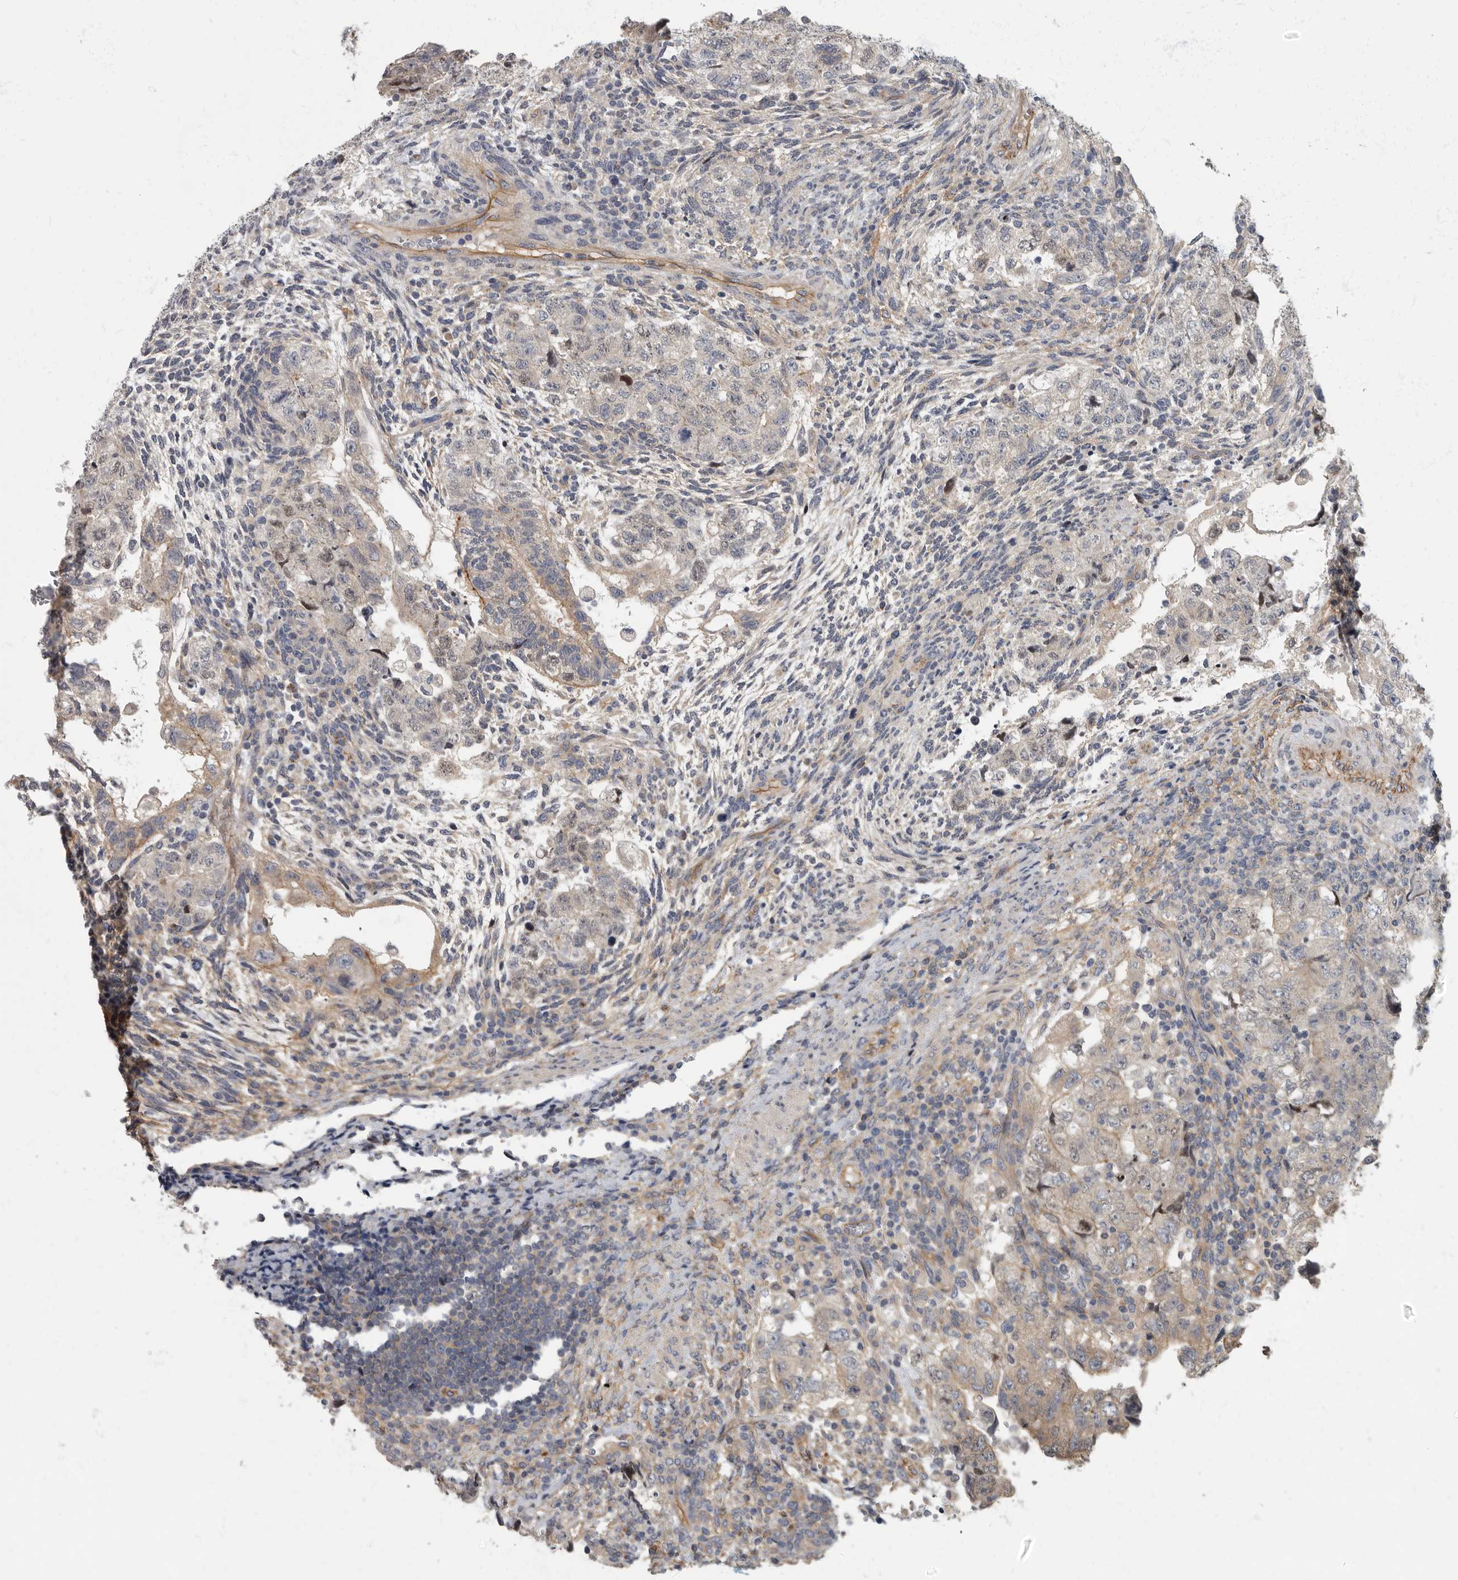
{"staining": {"intensity": "negative", "quantity": "none", "location": "none"}, "tissue": "testis cancer", "cell_type": "Tumor cells", "image_type": "cancer", "snomed": [{"axis": "morphology", "description": "Normal tissue, NOS"}, {"axis": "morphology", "description": "Carcinoma, Embryonal, NOS"}, {"axis": "topography", "description": "Testis"}], "caption": "A micrograph of testis cancer stained for a protein displays no brown staining in tumor cells.", "gene": "PDK1", "patient": {"sex": "male", "age": 36}}